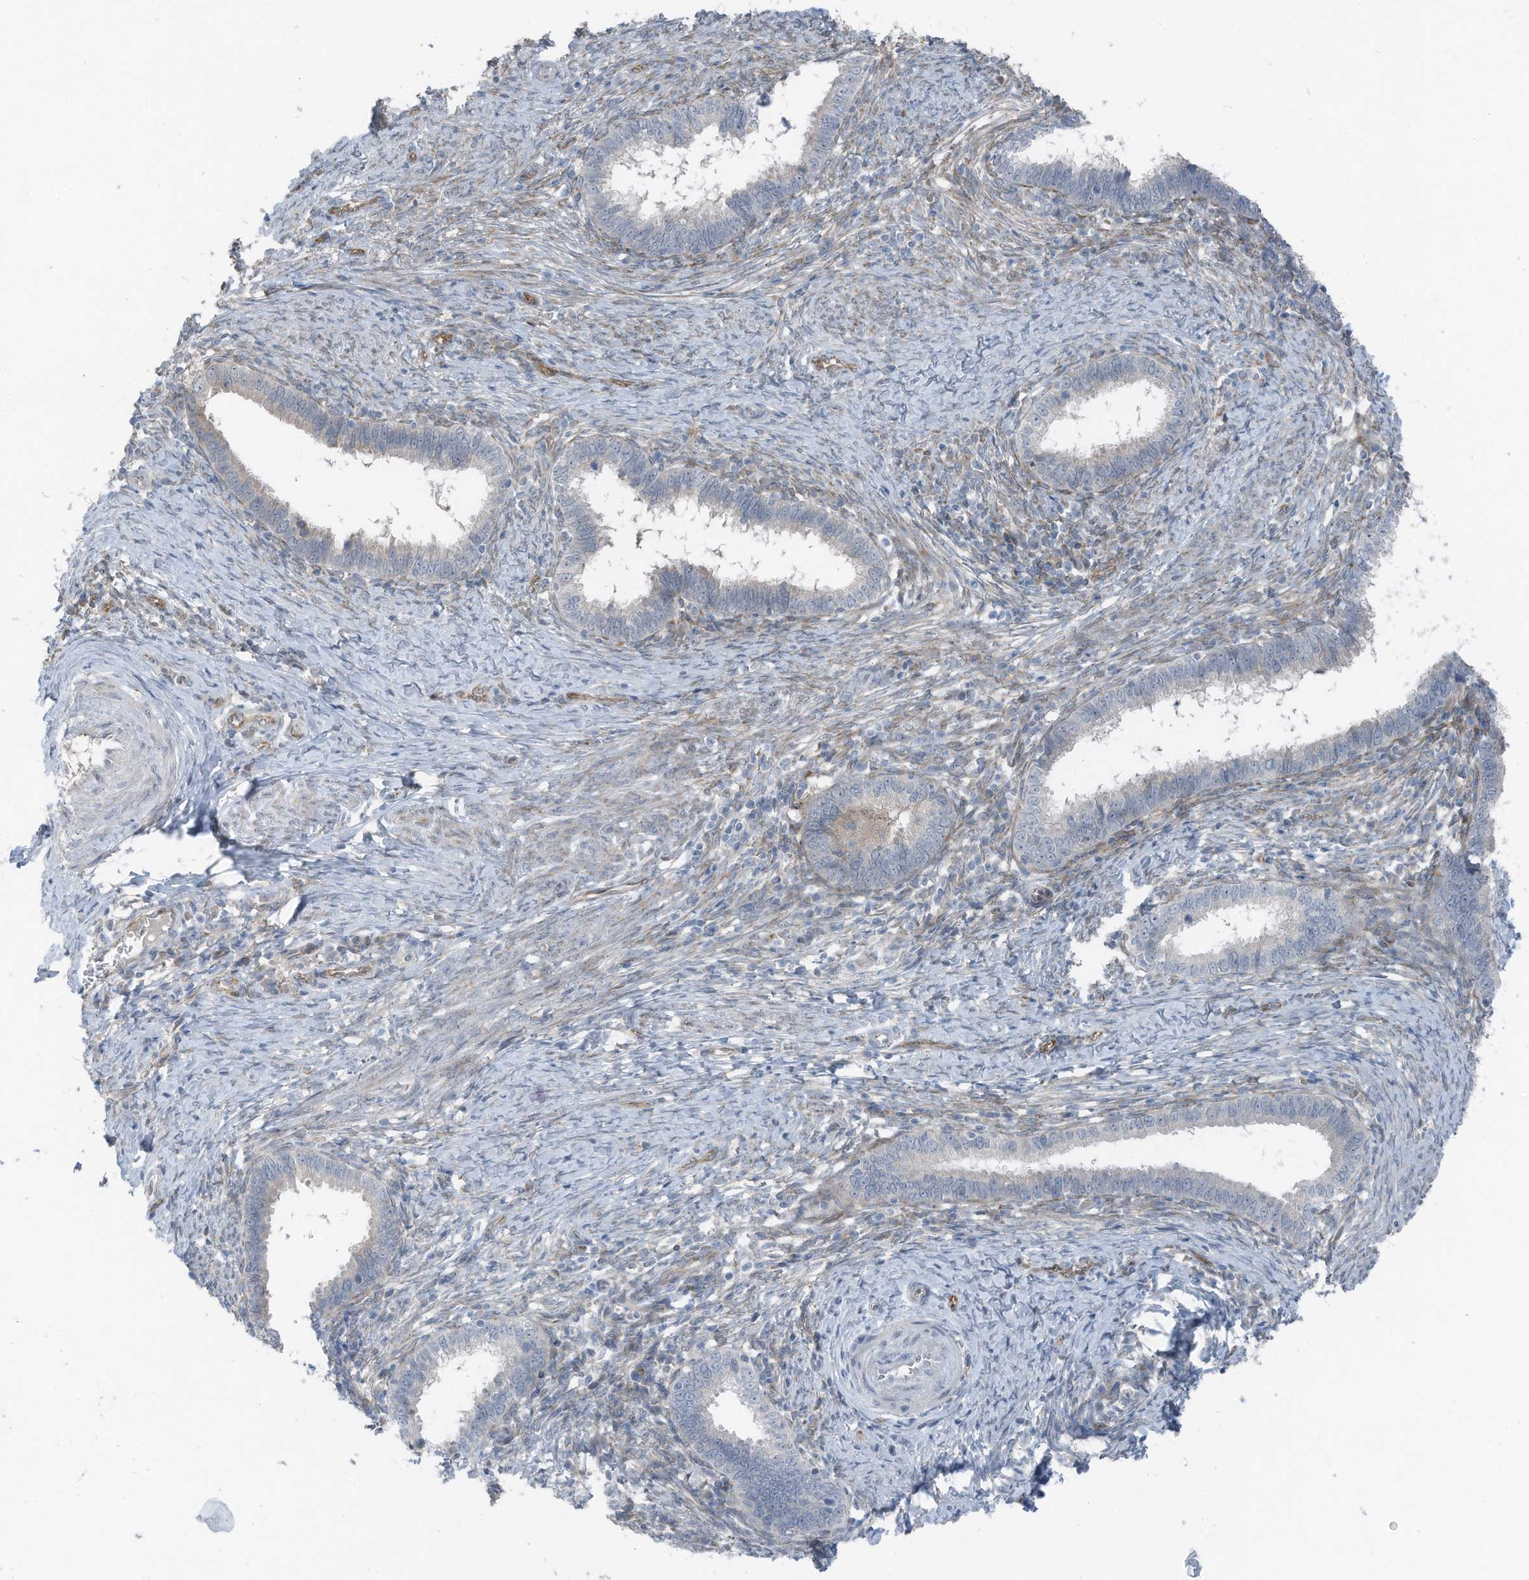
{"staining": {"intensity": "negative", "quantity": "none", "location": "none"}, "tissue": "cervical cancer", "cell_type": "Tumor cells", "image_type": "cancer", "snomed": [{"axis": "morphology", "description": "Adenocarcinoma, NOS"}, {"axis": "topography", "description": "Cervix"}], "caption": "Immunohistochemistry histopathology image of neoplastic tissue: cervical cancer (adenocarcinoma) stained with DAB displays no significant protein expression in tumor cells.", "gene": "ARHGEF33", "patient": {"sex": "female", "age": 36}}